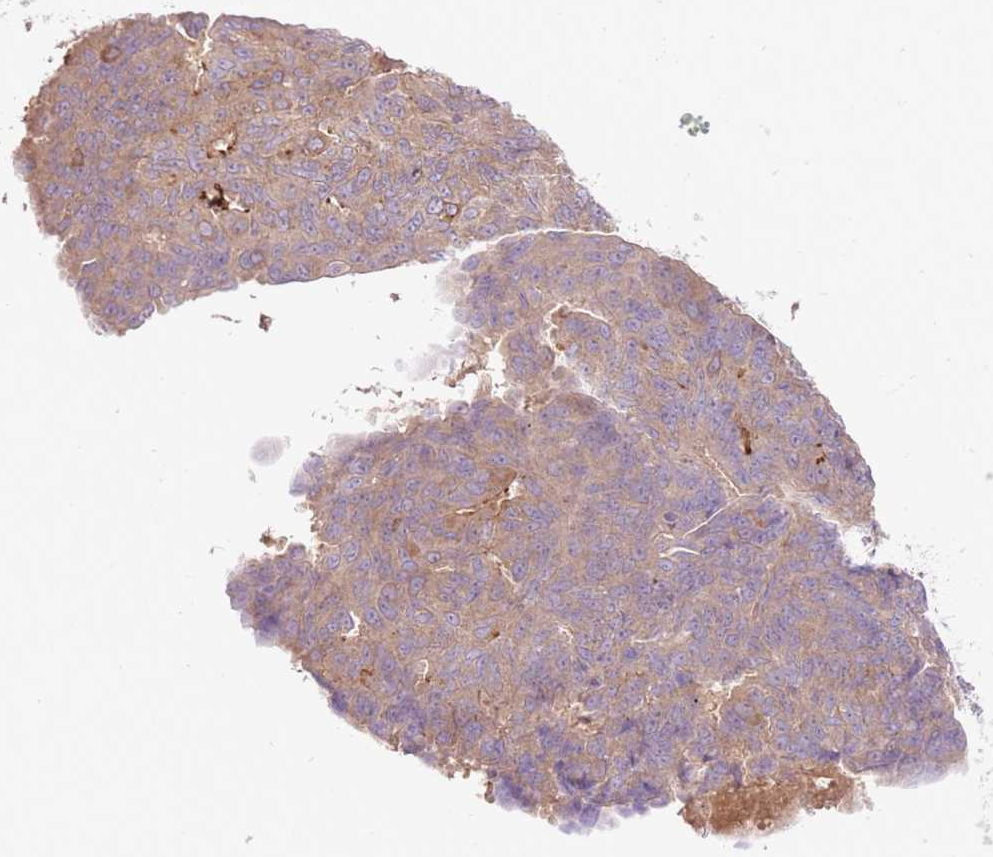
{"staining": {"intensity": "weak", "quantity": ">75%", "location": "cytoplasmic/membranous"}, "tissue": "endometrial cancer", "cell_type": "Tumor cells", "image_type": "cancer", "snomed": [{"axis": "morphology", "description": "Adenocarcinoma, NOS"}, {"axis": "topography", "description": "Endometrium"}], "caption": "Approximately >75% of tumor cells in human endometrial cancer show weak cytoplasmic/membranous protein expression as visualized by brown immunohistochemical staining.", "gene": "LIPH", "patient": {"sex": "female", "age": 32}}